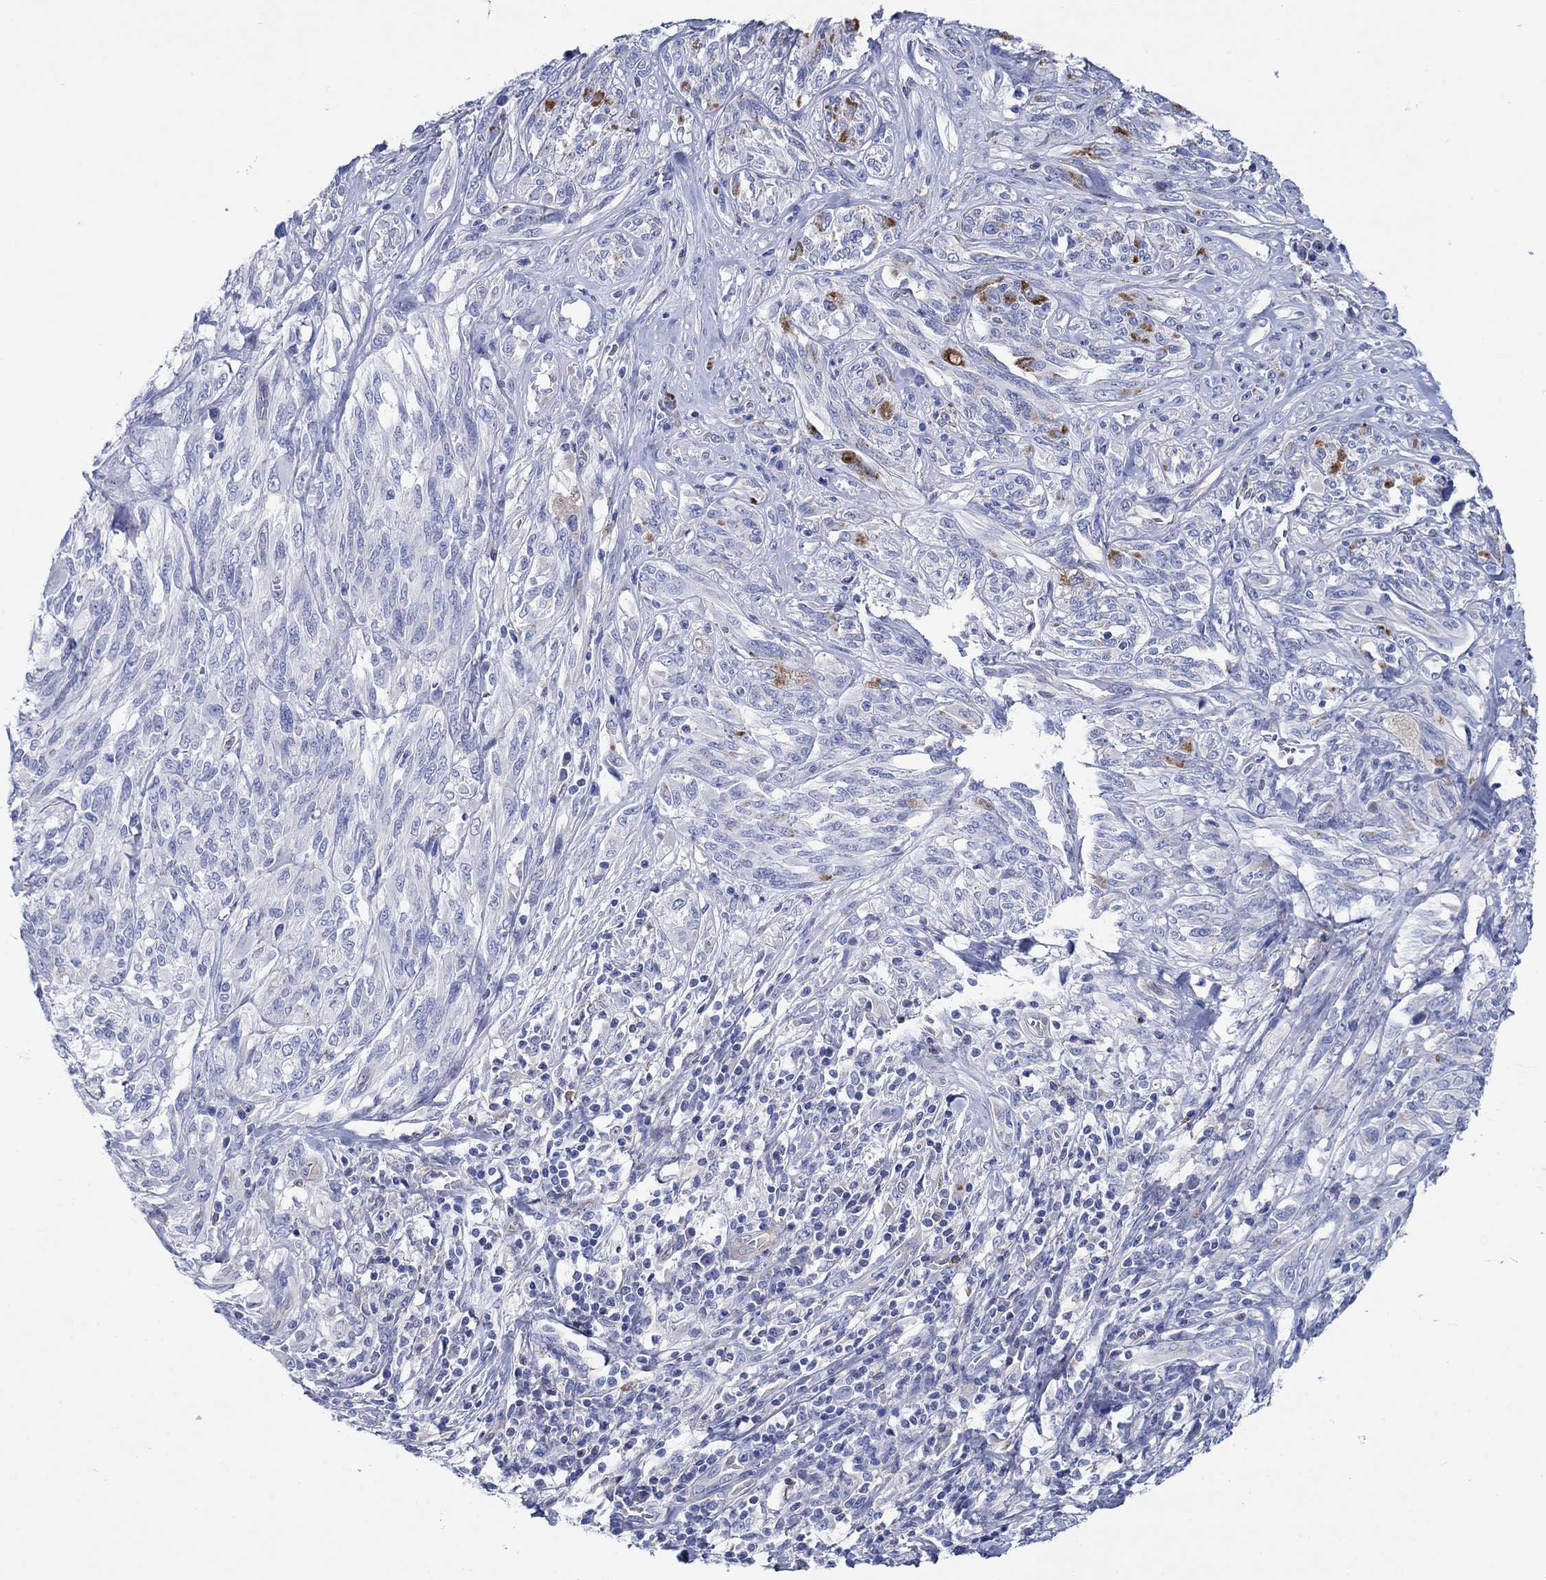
{"staining": {"intensity": "negative", "quantity": "none", "location": "none"}, "tissue": "melanoma", "cell_type": "Tumor cells", "image_type": "cancer", "snomed": [{"axis": "morphology", "description": "Malignant melanoma, NOS"}, {"axis": "topography", "description": "Skin"}], "caption": "A high-resolution histopathology image shows immunohistochemistry (IHC) staining of melanoma, which reveals no significant expression in tumor cells.", "gene": "TRIM16", "patient": {"sex": "female", "age": 91}}